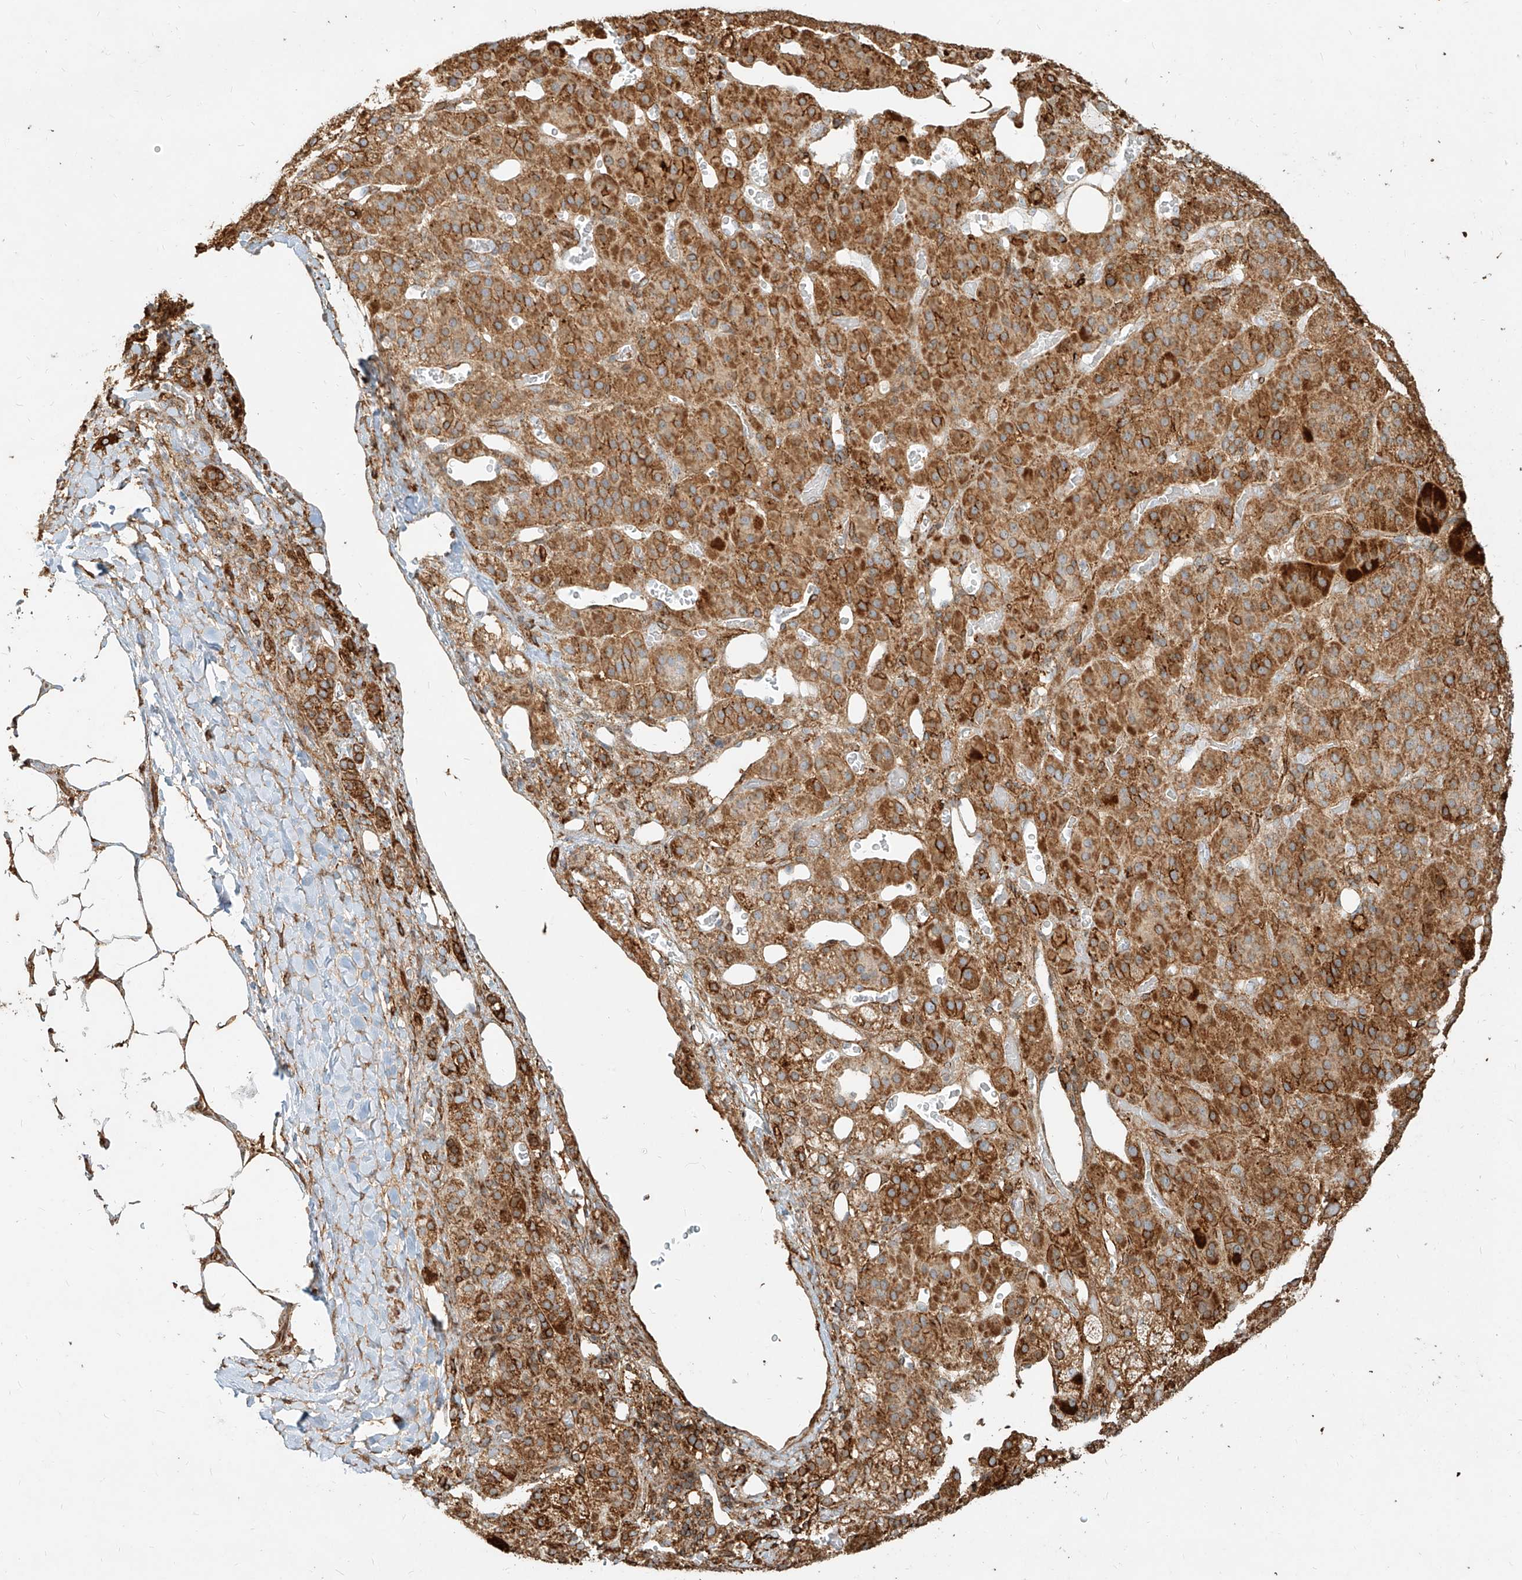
{"staining": {"intensity": "moderate", "quantity": ">75%", "location": "cytoplasmic/membranous"}, "tissue": "adrenal gland", "cell_type": "Glandular cells", "image_type": "normal", "snomed": [{"axis": "morphology", "description": "Normal tissue, NOS"}, {"axis": "topography", "description": "Adrenal gland"}], "caption": "Immunohistochemistry image of normal adrenal gland: human adrenal gland stained using immunohistochemistry (IHC) exhibits medium levels of moderate protein expression localized specifically in the cytoplasmic/membranous of glandular cells, appearing as a cytoplasmic/membranous brown color.", "gene": "MTX2", "patient": {"sex": "male", "age": 57}}